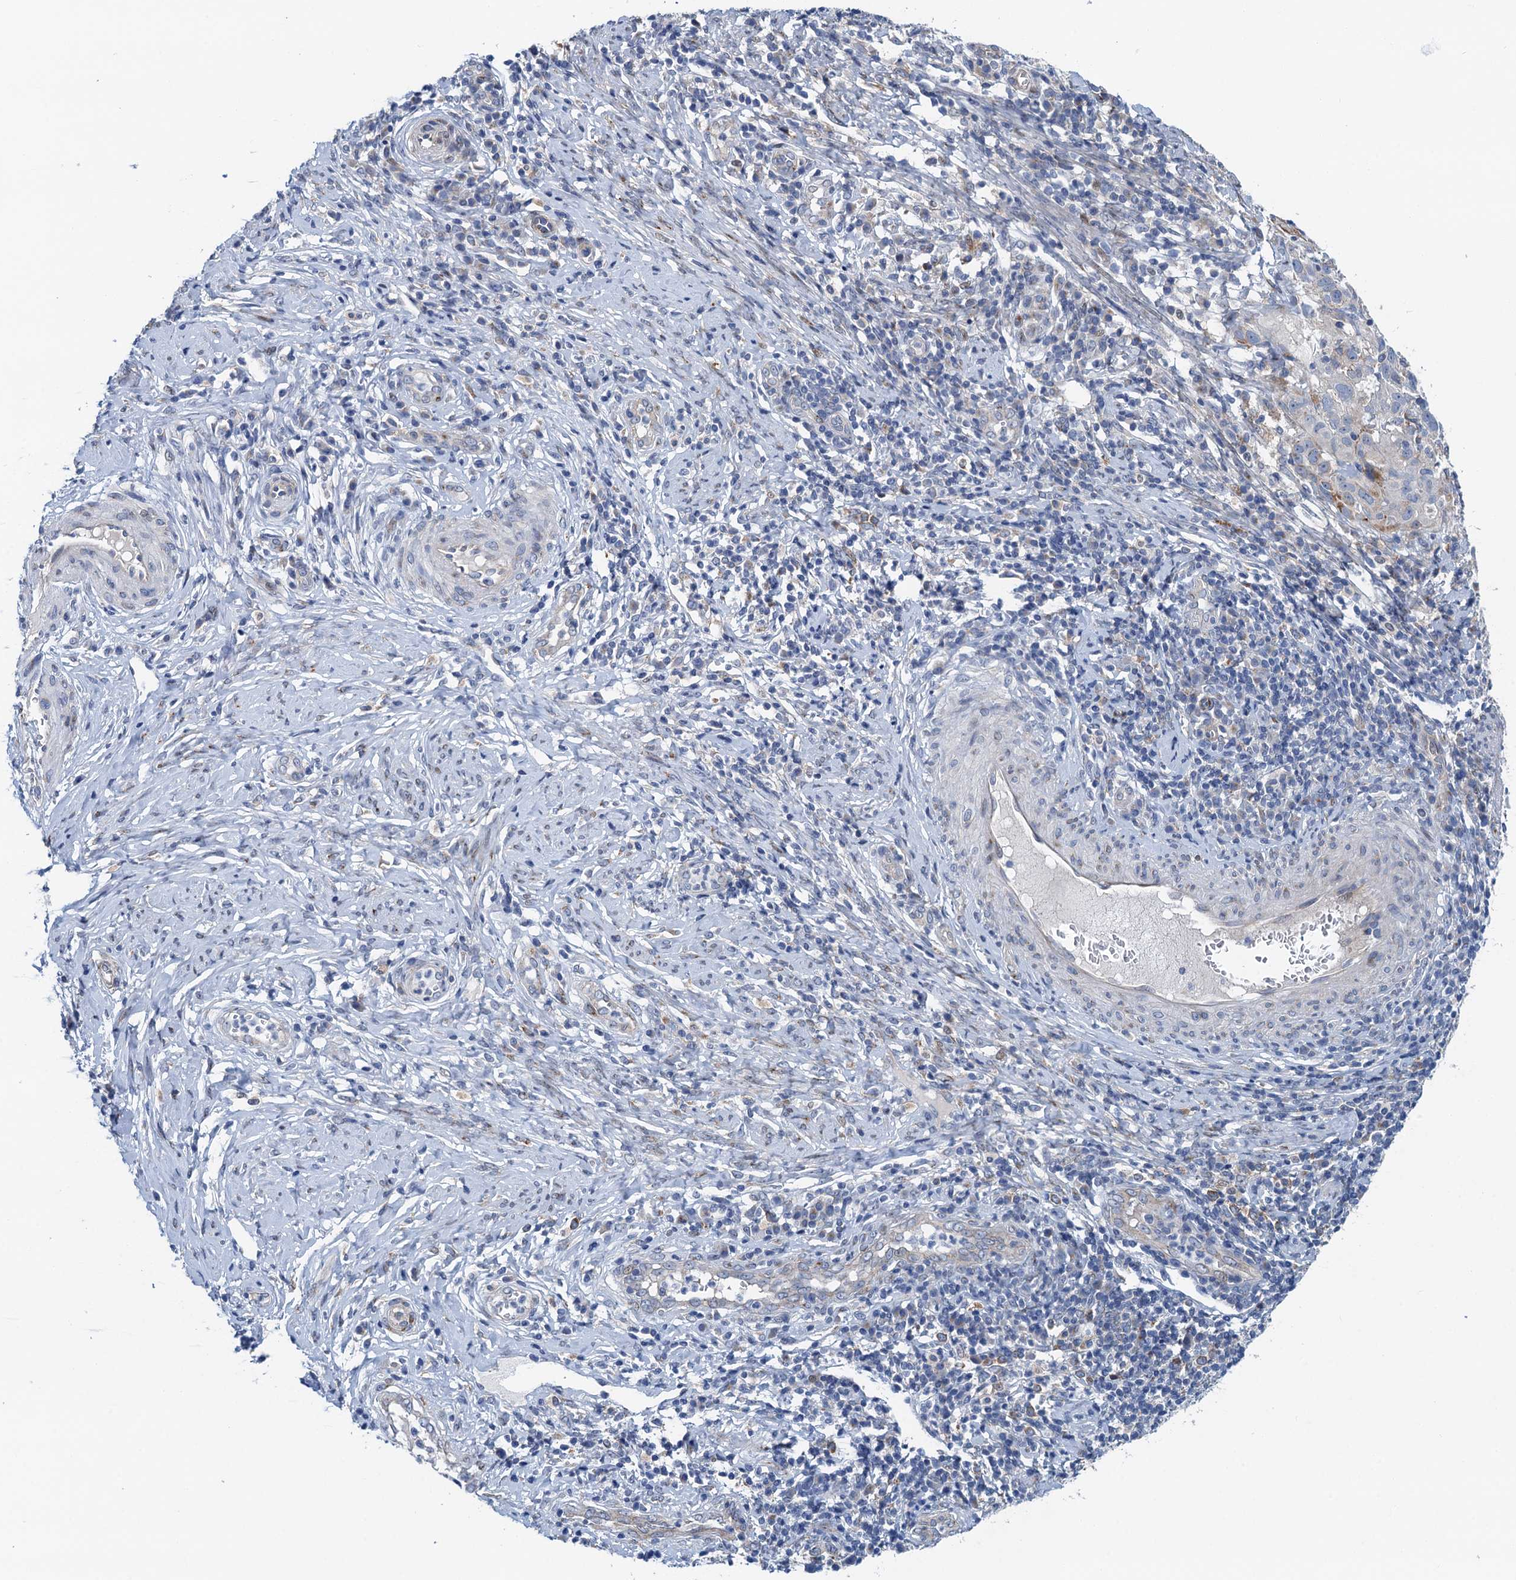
{"staining": {"intensity": "negative", "quantity": "none", "location": "none"}, "tissue": "cervical cancer", "cell_type": "Tumor cells", "image_type": "cancer", "snomed": [{"axis": "morphology", "description": "Normal tissue, NOS"}, {"axis": "morphology", "description": "Squamous cell carcinoma, NOS"}, {"axis": "topography", "description": "Cervix"}], "caption": "IHC image of human cervical cancer (squamous cell carcinoma) stained for a protein (brown), which shows no staining in tumor cells.", "gene": "NBEA", "patient": {"sex": "female", "age": 31}}